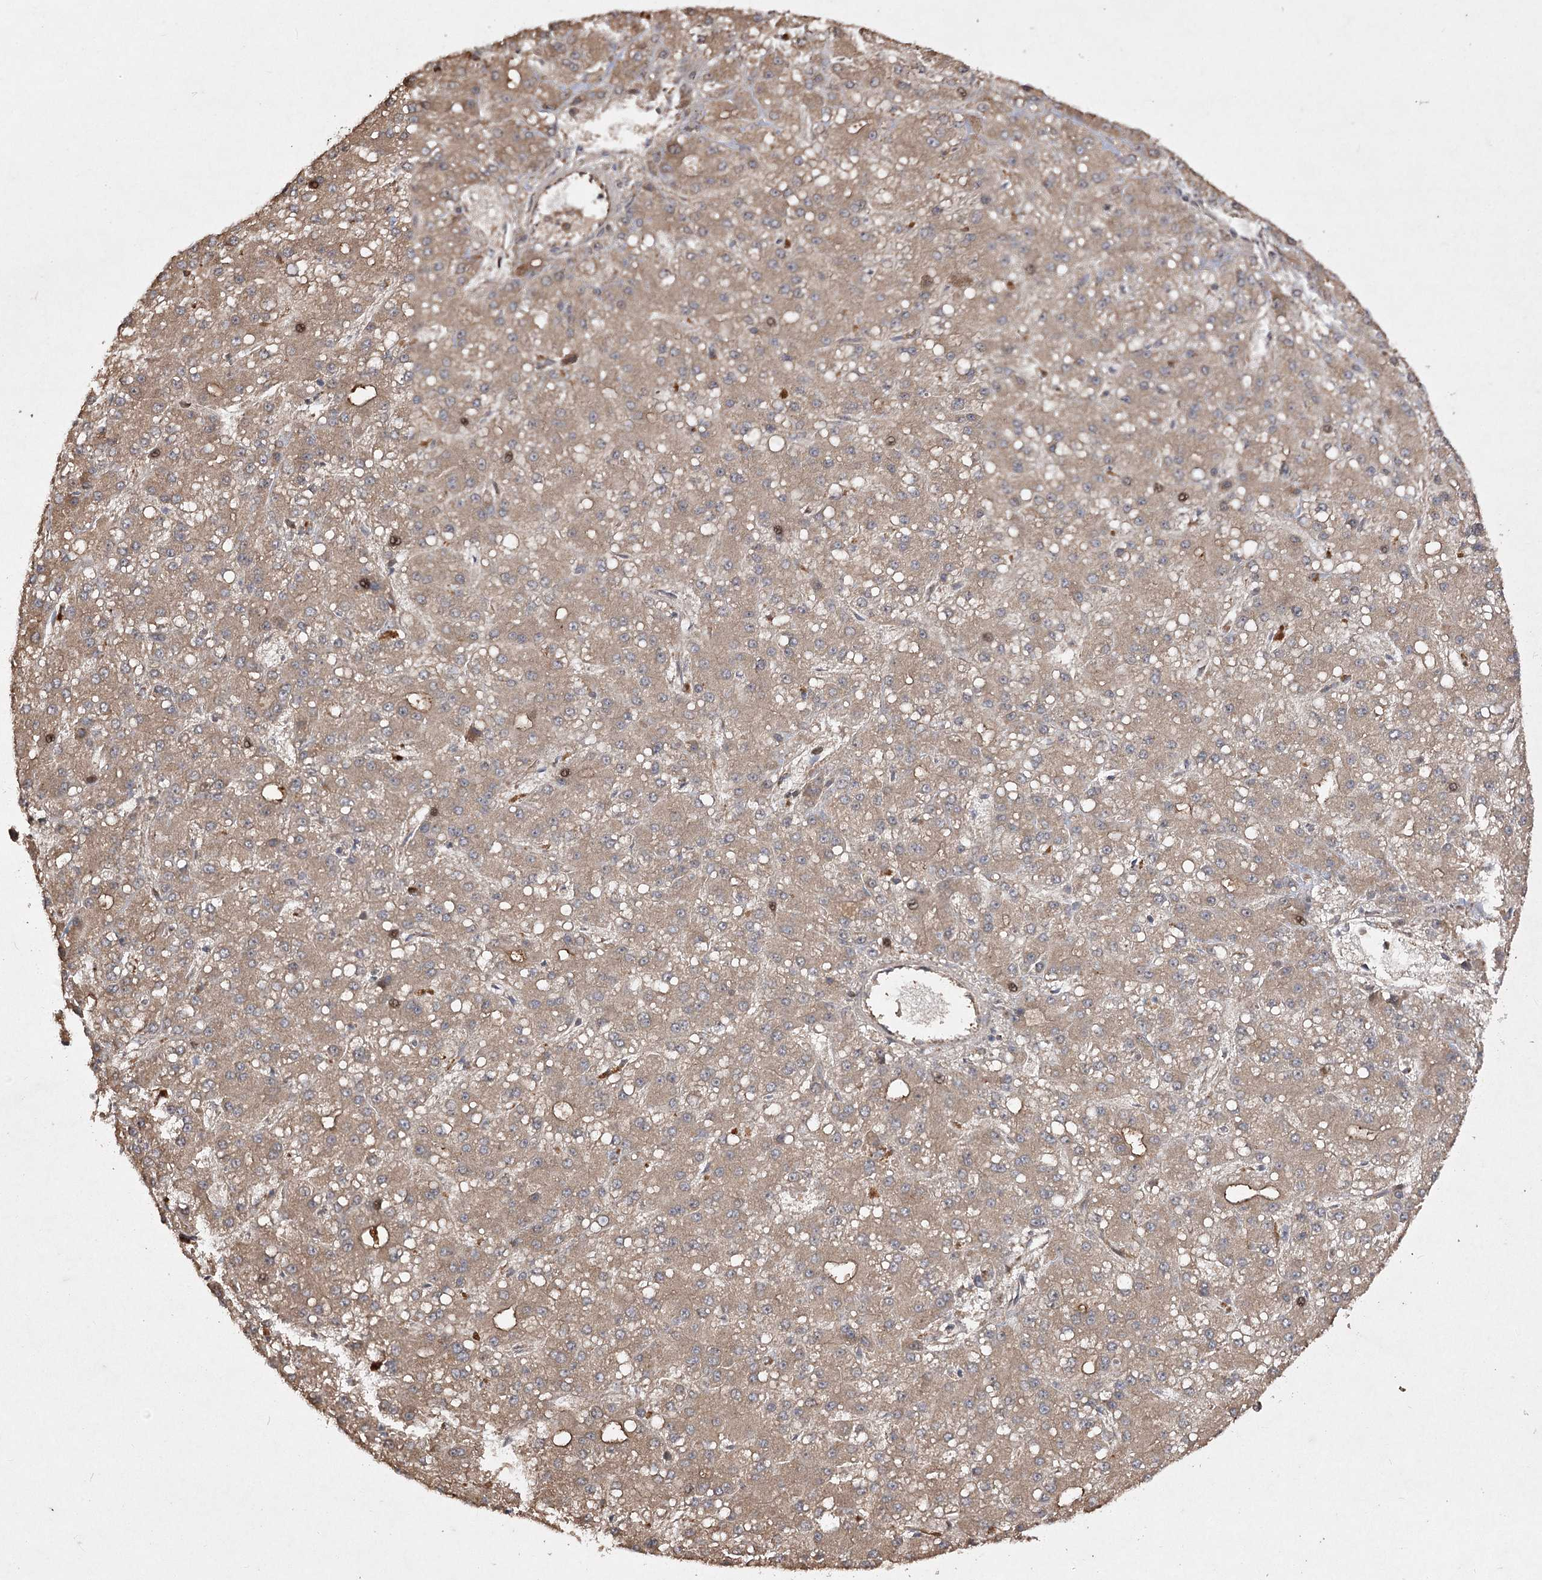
{"staining": {"intensity": "moderate", "quantity": ">75%", "location": "cytoplasmic/membranous"}, "tissue": "liver cancer", "cell_type": "Tumor cells", "image_type": "cancer", "snomed": [{"axis": "morphology", "description": "Carcinoma, Hepatocellular, NOS"}, {"axis": "topography", "description": "Liver"}], "caption": "Immunohistochemistry (IHC) micrograph of human liver hepatocellular carcinoma stained for a protein (brown), which exhibits medium levels of moderate cytoplasmic/membranous positivity in approximately >75% of tumor cells.", "gene": "FANCL", "patient": {"sex": "male", "age": 67}}